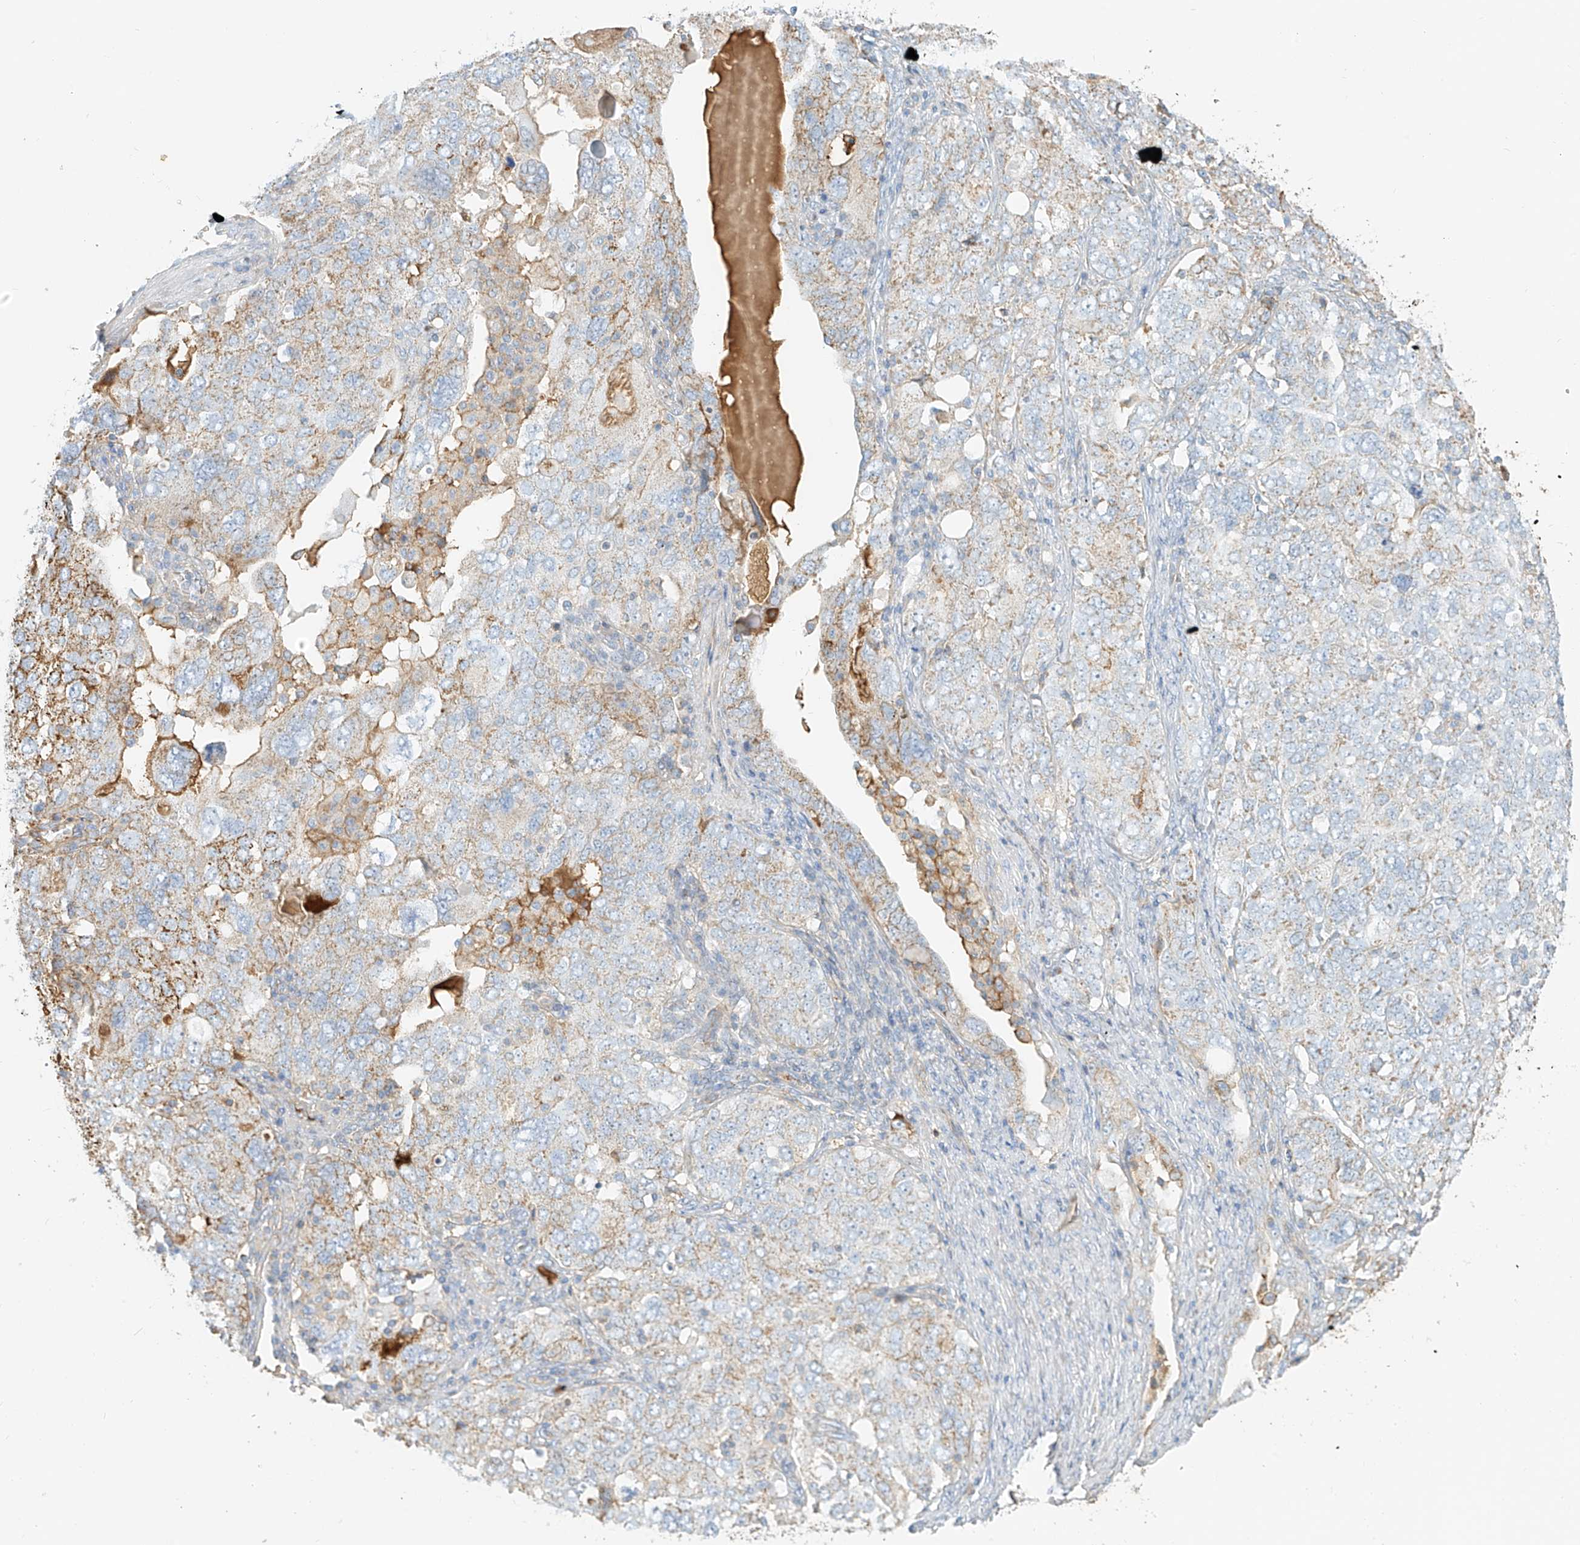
{"staining": {"intensity": "moderate", "quantity": "<25%", "location": "cytoplasmic/membranous"}, "tissue": "ovarian cancer", "cell_type": "Tumor cells", "image_type": "cancer", "snomed": [{"axis": "morphology", "description": "Carcinoma, endometroid"}, {"axis": "topography", "description": "Ovary"}], "caption": "This image displays immunohistochemistry staining of ovarian cancer, with low moderate cytoplasmic/membranous expression in approximately <25% of tumor cells.", "gene": "OCSTAMP", "patient": {"sex": "female", "age": 62}}